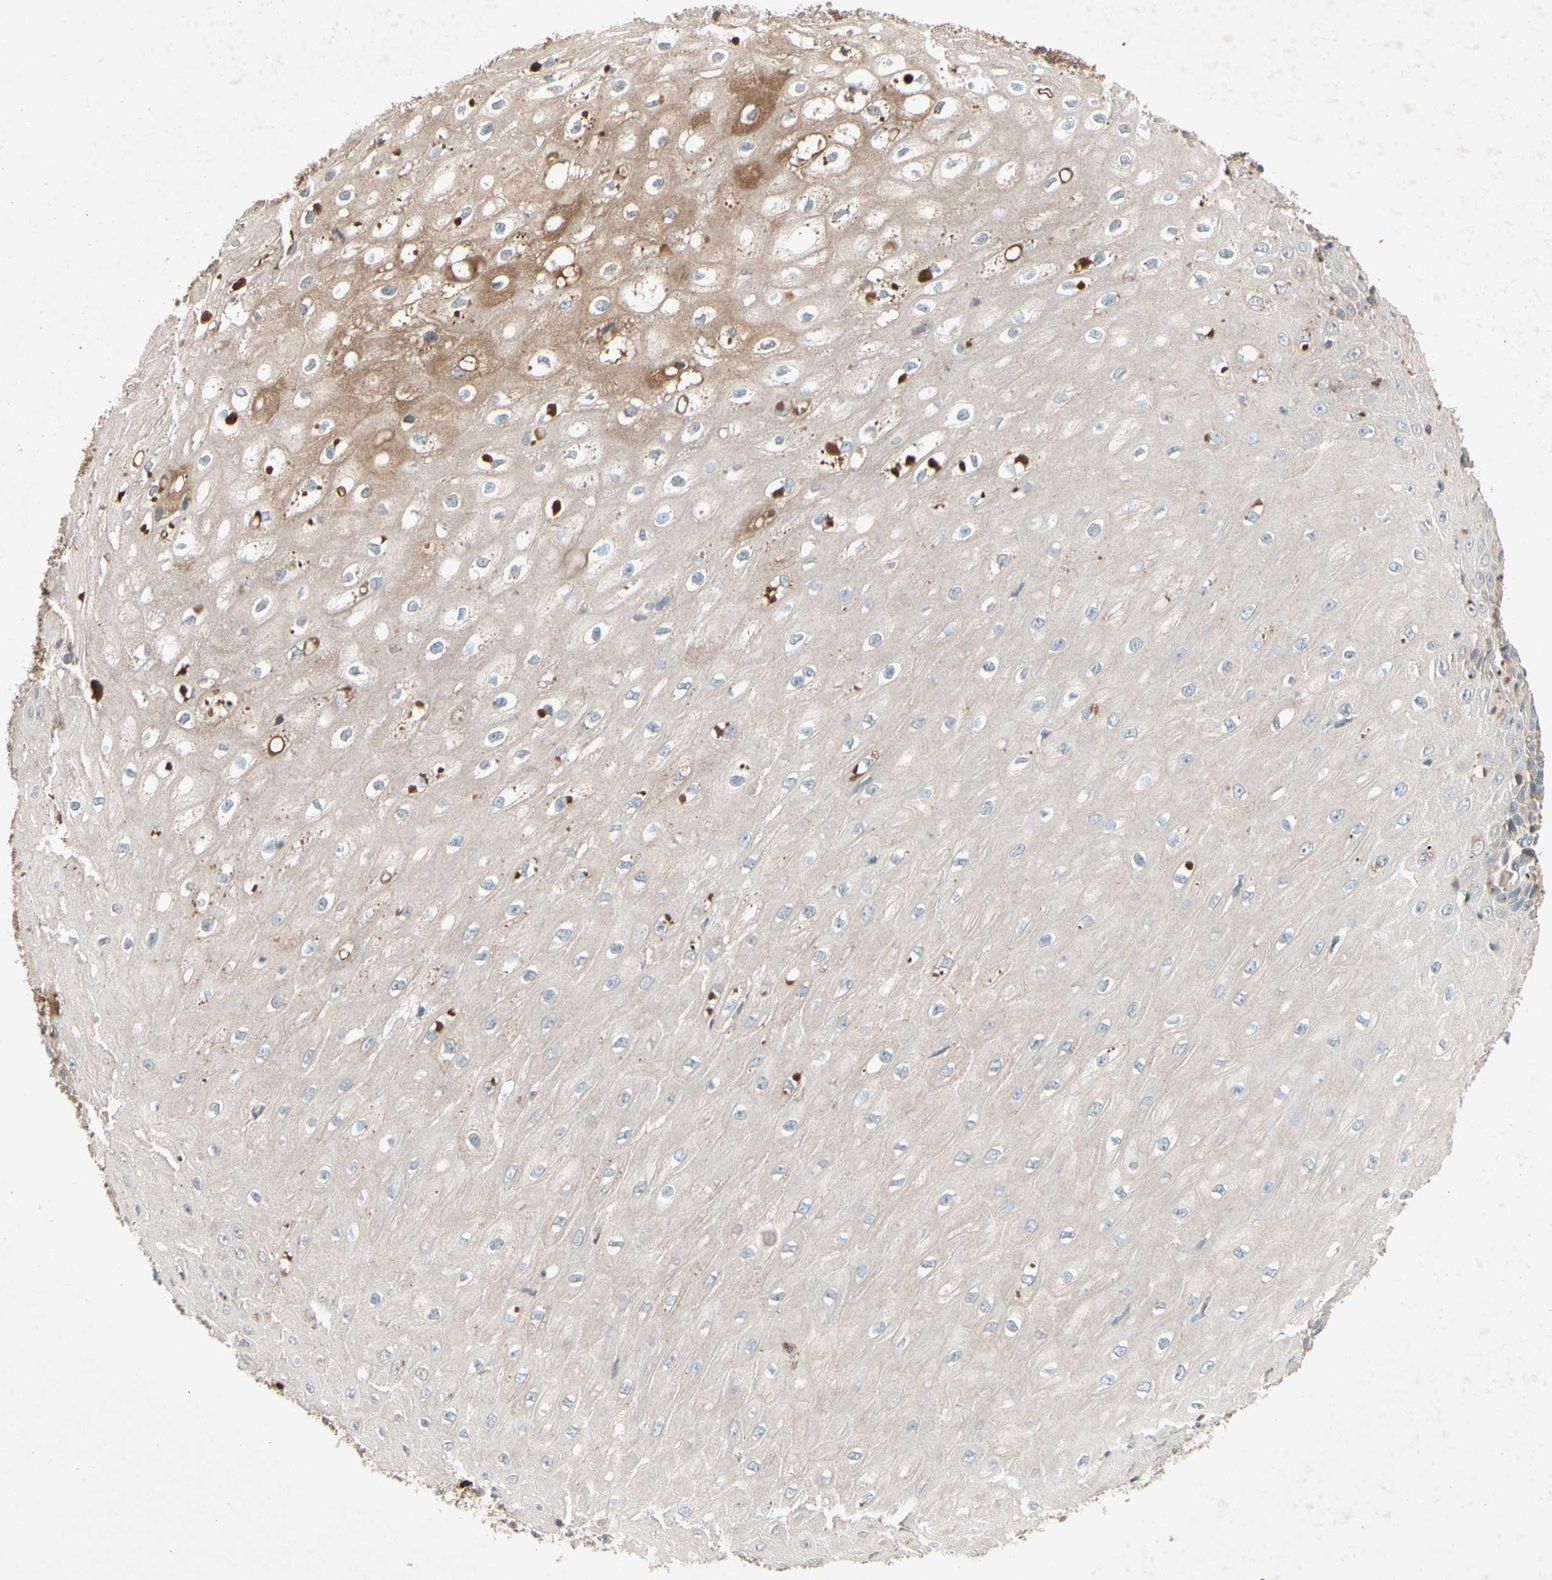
{"staining": {"intensity": "weak", "quantity": "<25%", "location": "cytoplasmic/membranous"}, "tissue": "cervical cancer", "cell_type": "Tumor cells", "image_type": "cancer", "snomed": [{"axis": "morphology", "description": "Squamous cell carcinoma, NOS"}, {"axis": "topography", "description": "Cervix"}], "caption": "Protein analysis of cervical cancer shows no significant staining in tumor cells.", "gene": "IL1RL1", "patient": {"sex": "female", "age": 35}}